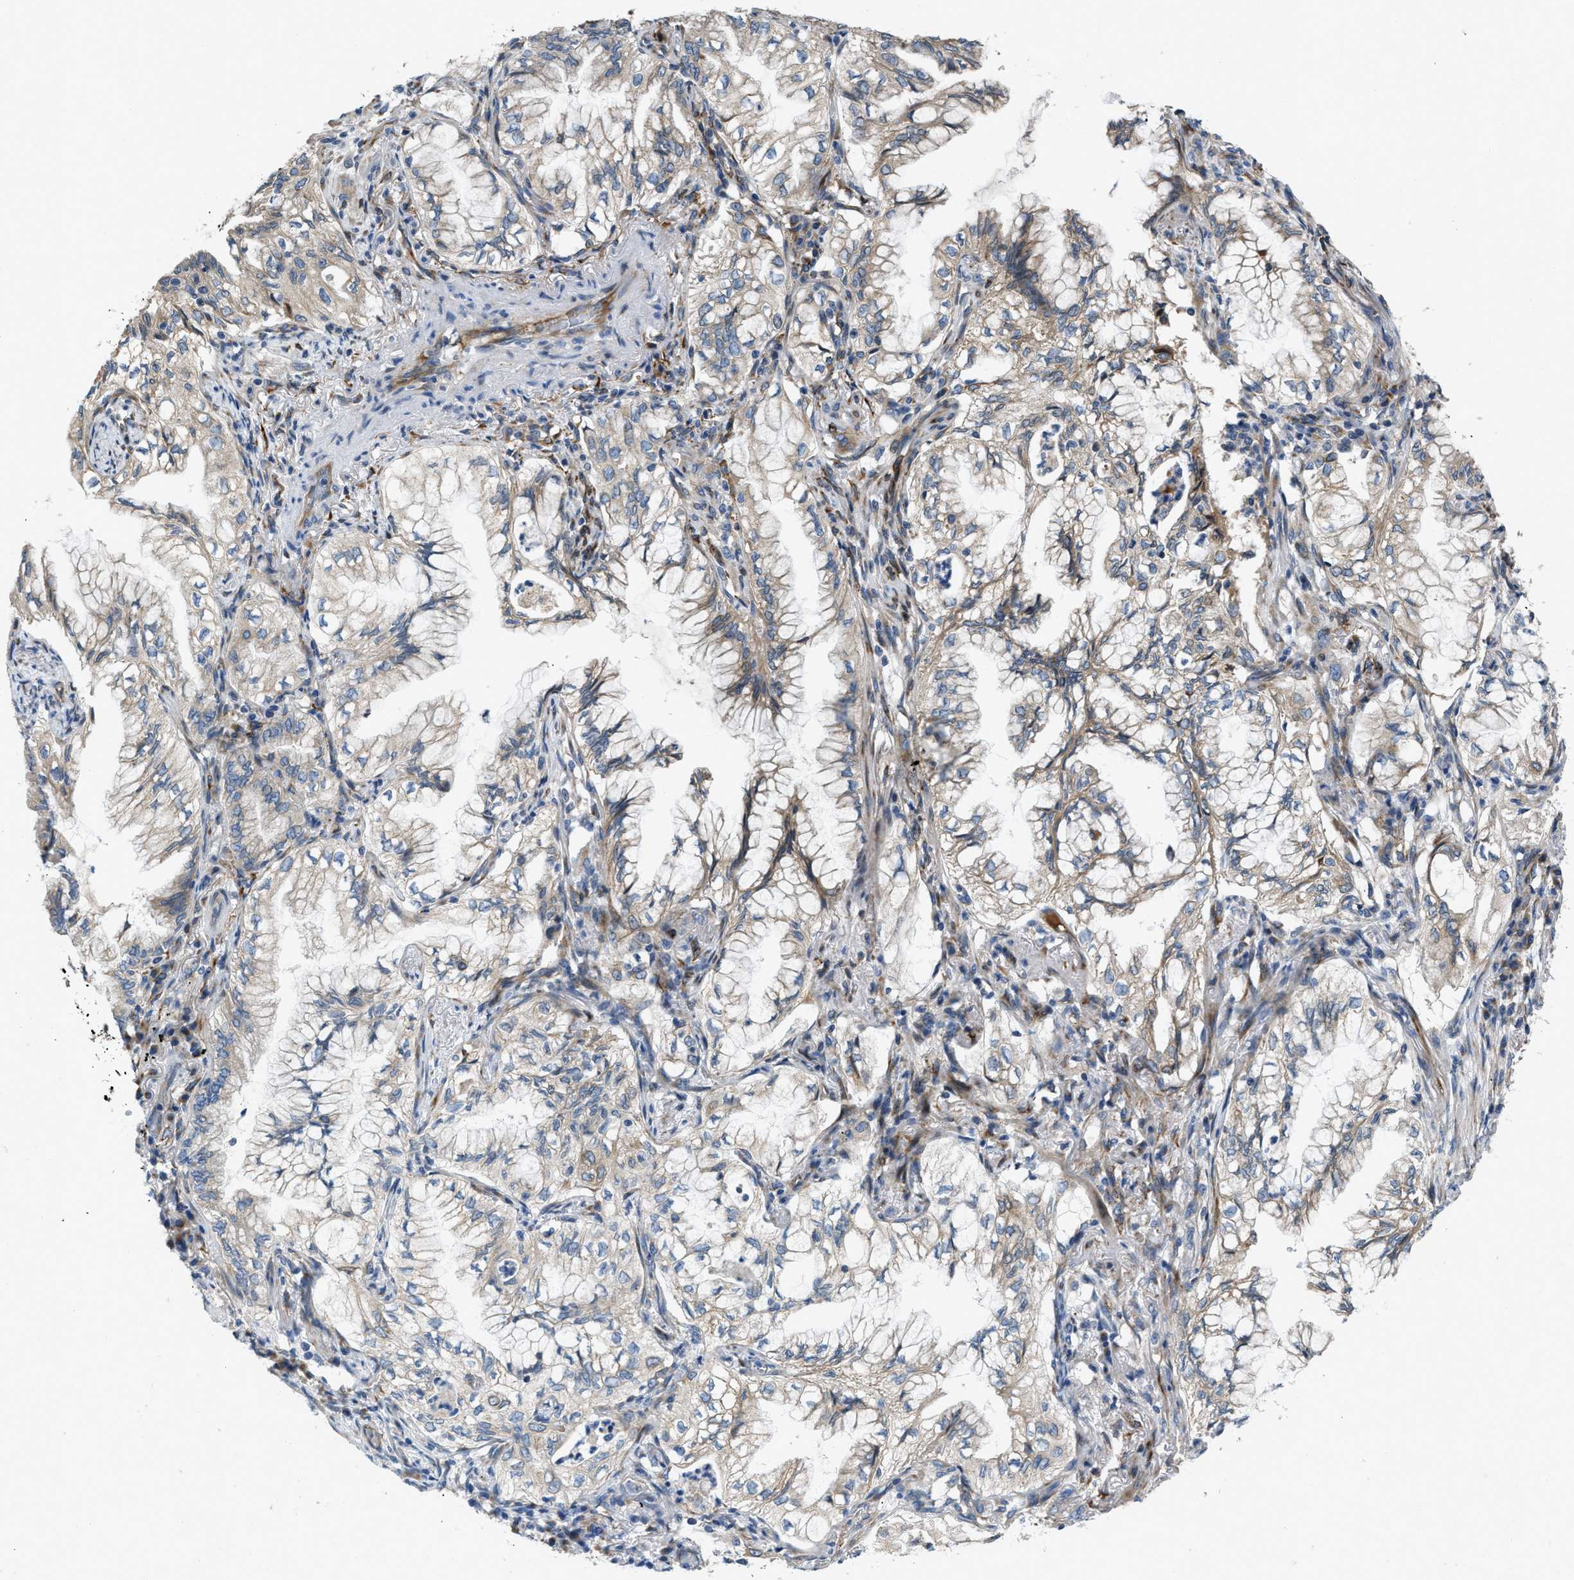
{"staining": {"intensity": "weak", "quantity": "25%-75%", "location": "cytoplasmic/membranous"}, "tissue": "lung cancer", "cell_type": "Tumor cells", "image_type": "cancer", "snomed": [{"axis": "morphology", "description": "Adenocarcinoma, NOS"}, {"axis": "topography", "description": "Lung"}], "caption": "DAB immunohistochemical staining of human lung adenocarcinoma demonstrates weak cytoplasmic/membranous protein positivity in approximately 25%-75% of tumor cells.", "gene": "GGCX", "patient": {"sex": "female", "age": 70}}